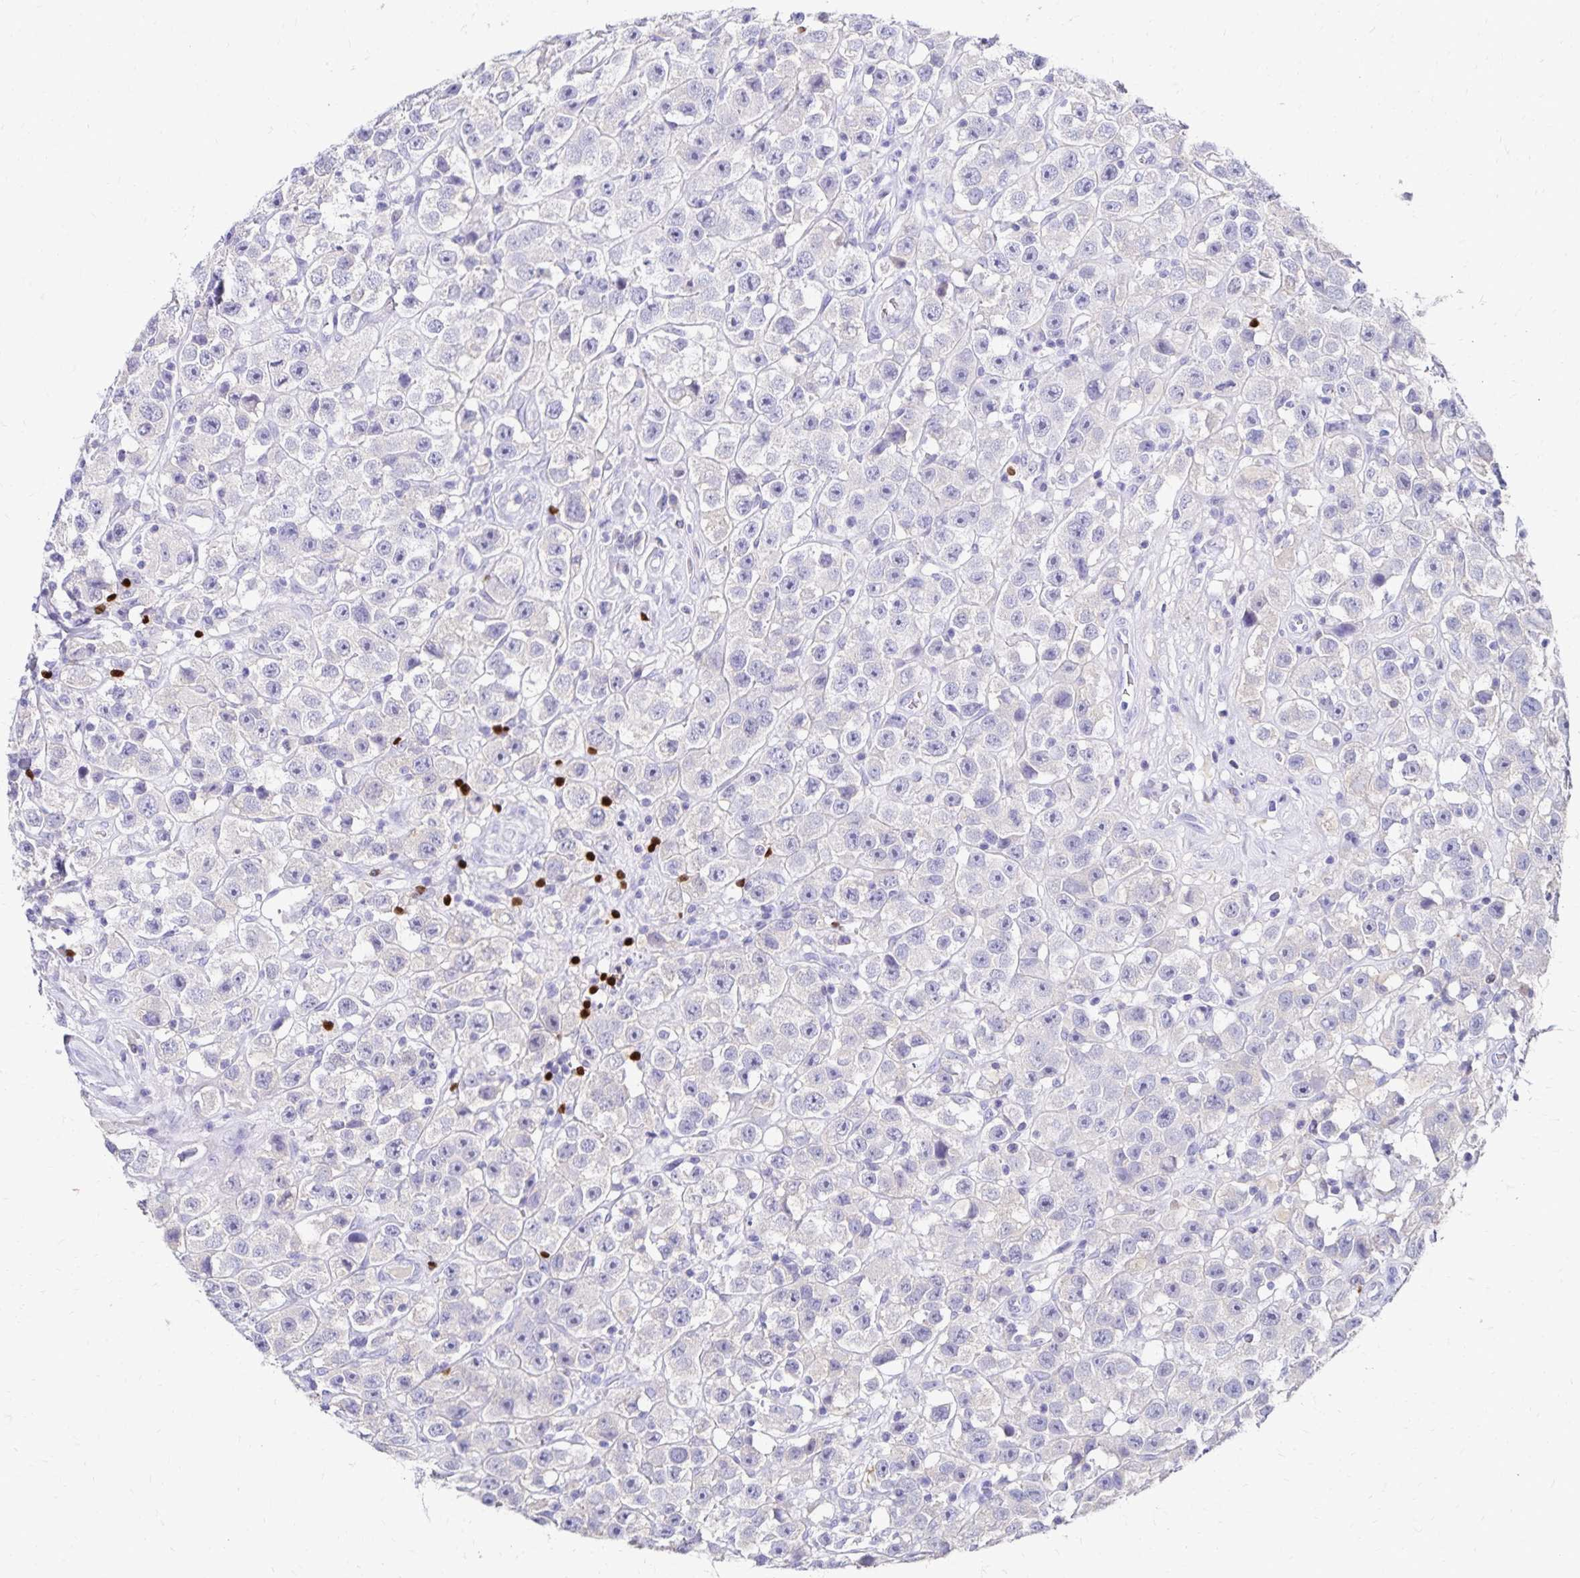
{"staining": {"intensity": "negative", "quantity": "none", "location": "none"}, "tissue": "testis cancer", "cell_type": "Tumor cells", "image_type": "cancer", "snomed": [{"axis": "morphology", "description": "Seminoma, NOS"}, {"axis": "topography", "description": "Testis"}], "caption": "Testis seminoma stained for a protein using immunohistochemistry (IHC) displays no expression tumor cells.", "gene": "PAX5", "patient": {"sex": "male", "age": 45}}